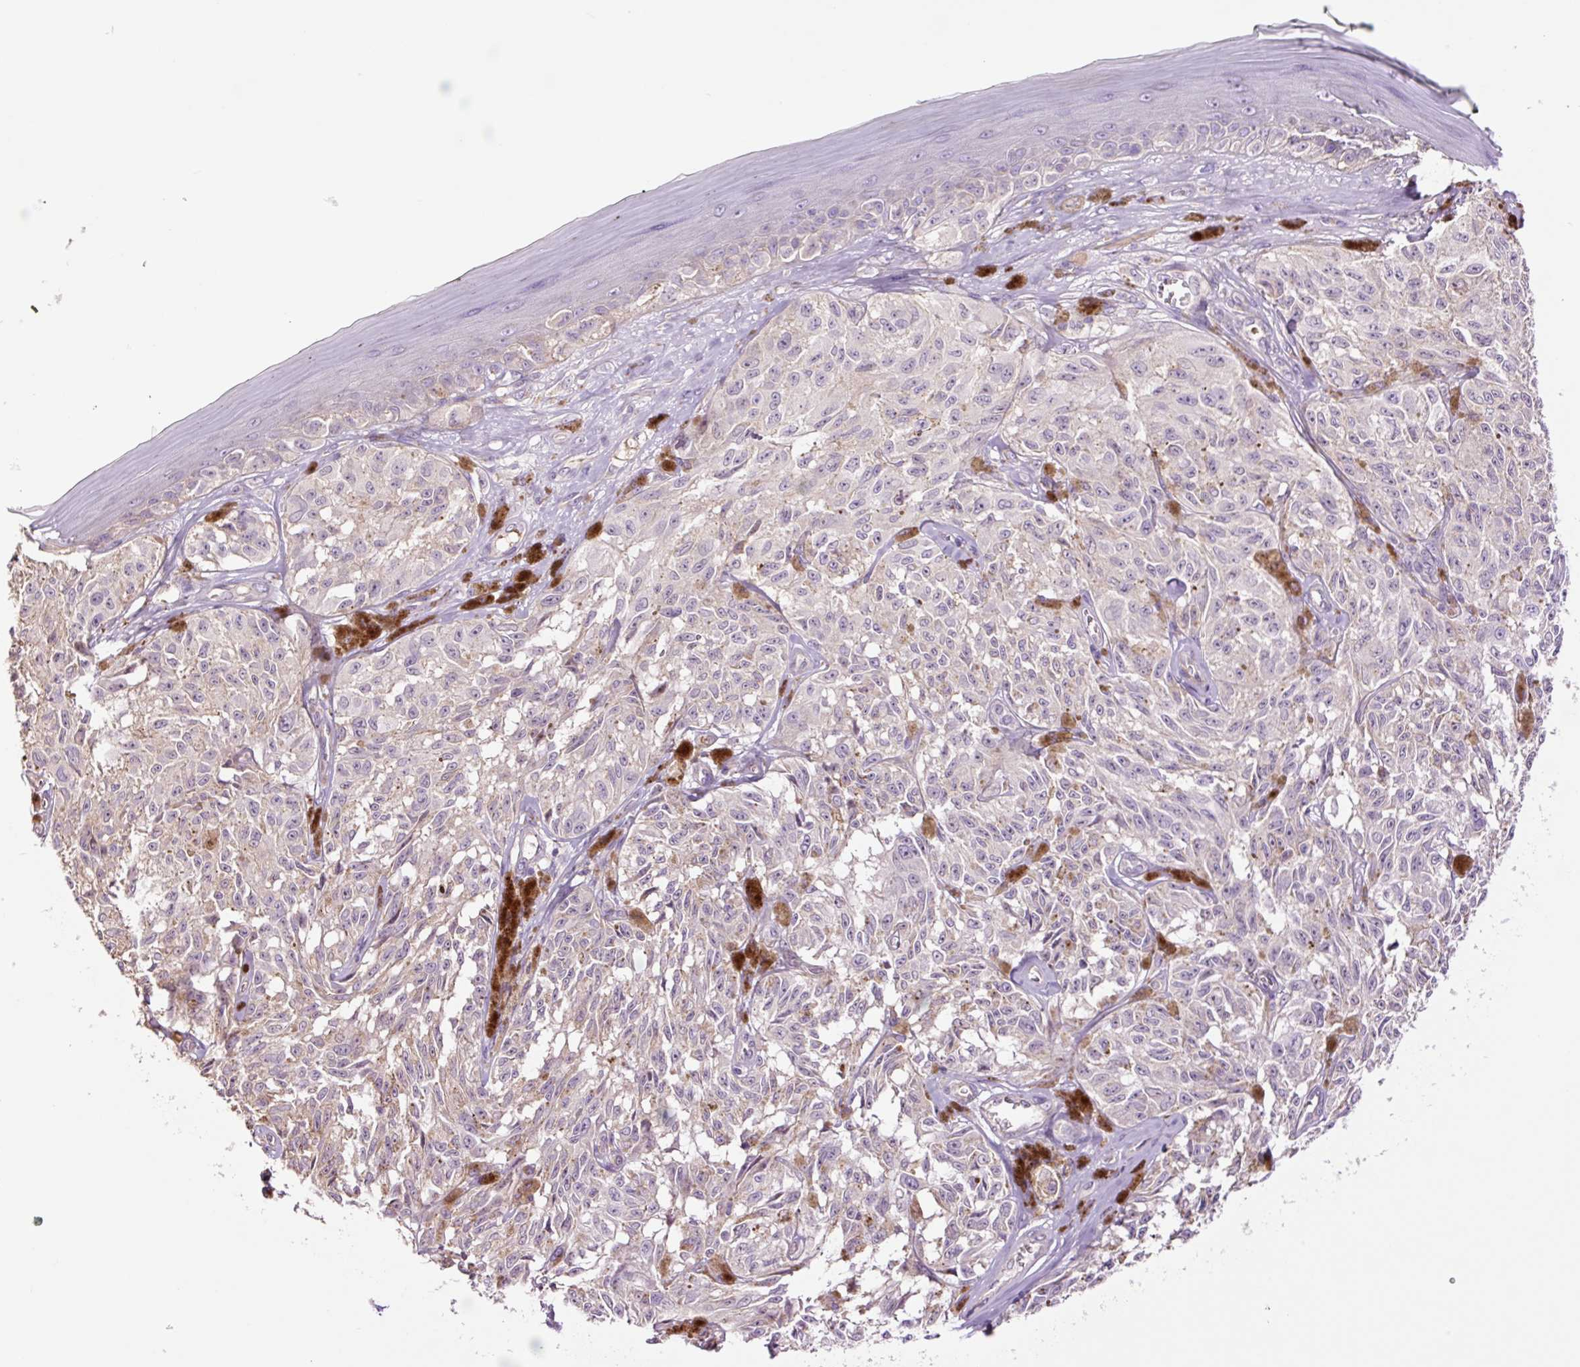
{"staining": {"intensity": "negative", "quantity": "none", "location": "none"}, "tissue": "melanoma", "cell_type": "Tumor cells", "image_type": "cancer", "snomed": [{"axis": "morphology", "description": "Malignant melanoma, NOS"}, {"axis": "topography", "description": "Skin"}], "caption": "Tumor cells show no significant positivity in malignant melanoma.", "gene": "TMEM235", "patient": {"sex": "male", "age": 68}}